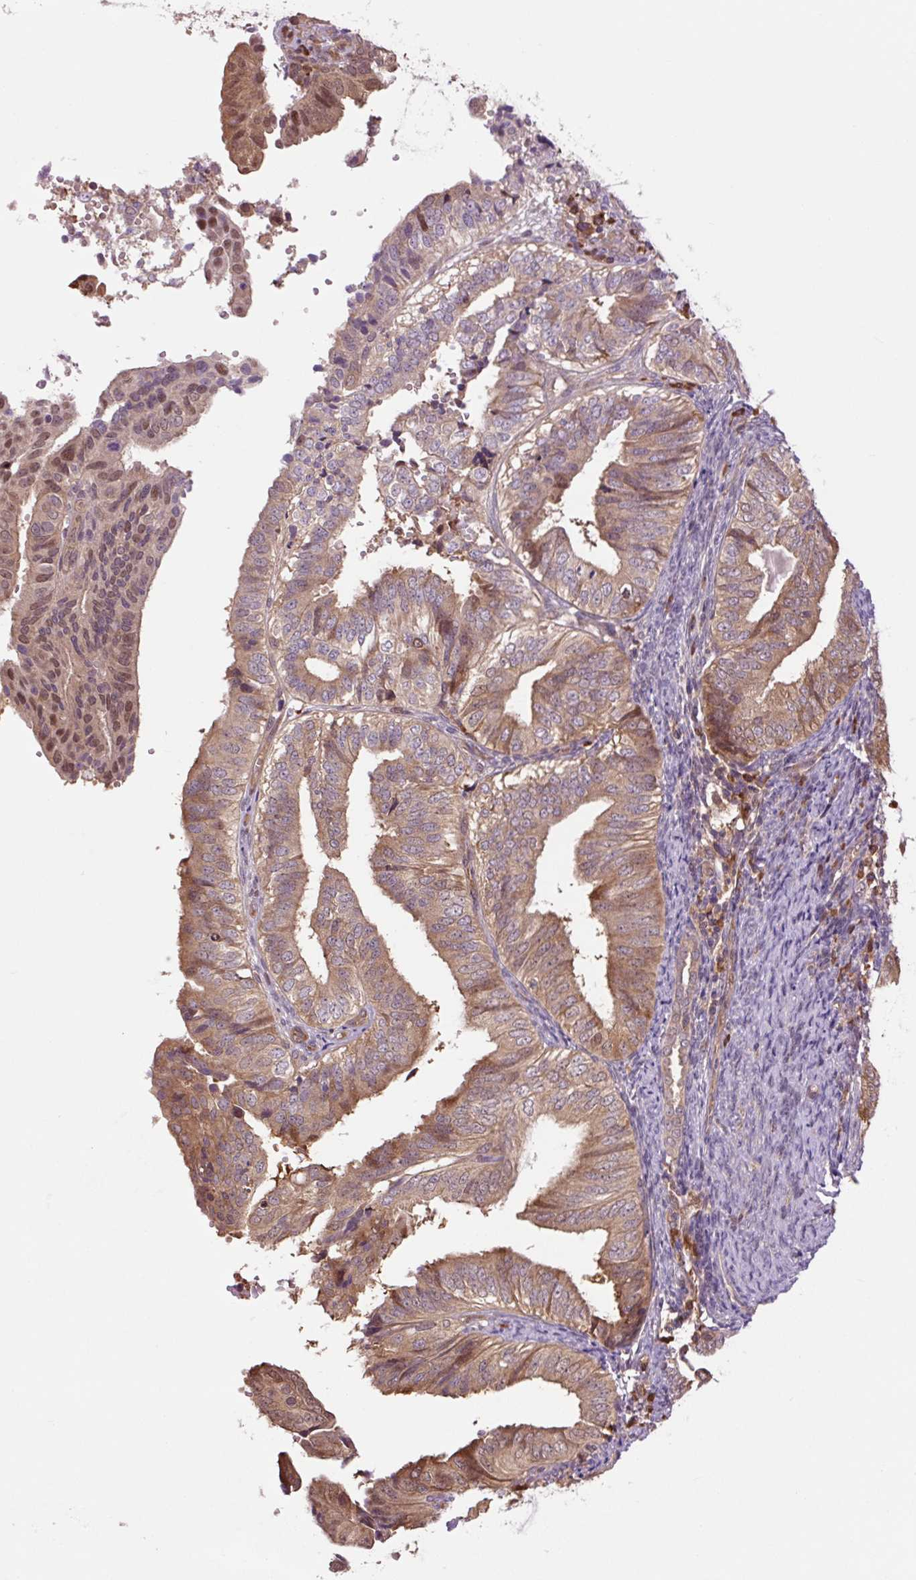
{"staining": {"intensity": "moderate", "quantity": ">75%", "location": "cytoplasmic/membranous,nuclear"}, "tissue": "endometrial cancer", "cell_type": "Tumor cells", "image_type": "cancer", "snomed": [{"axis": "morphology", "description": "Adenocarcinoma, NOS"}, {"axis": "topography", "description": "Endometrium"}], "caption": "Immunohistochemistry (IHC) (DAB) staining of adenocarcinoma (endometrial) displays moderate cytoplasmic/membranous and nuclear protein expression in about >75% of tumor cells.", "gene": "TPT1", "patient": {"sex": "female", "age": 58}}